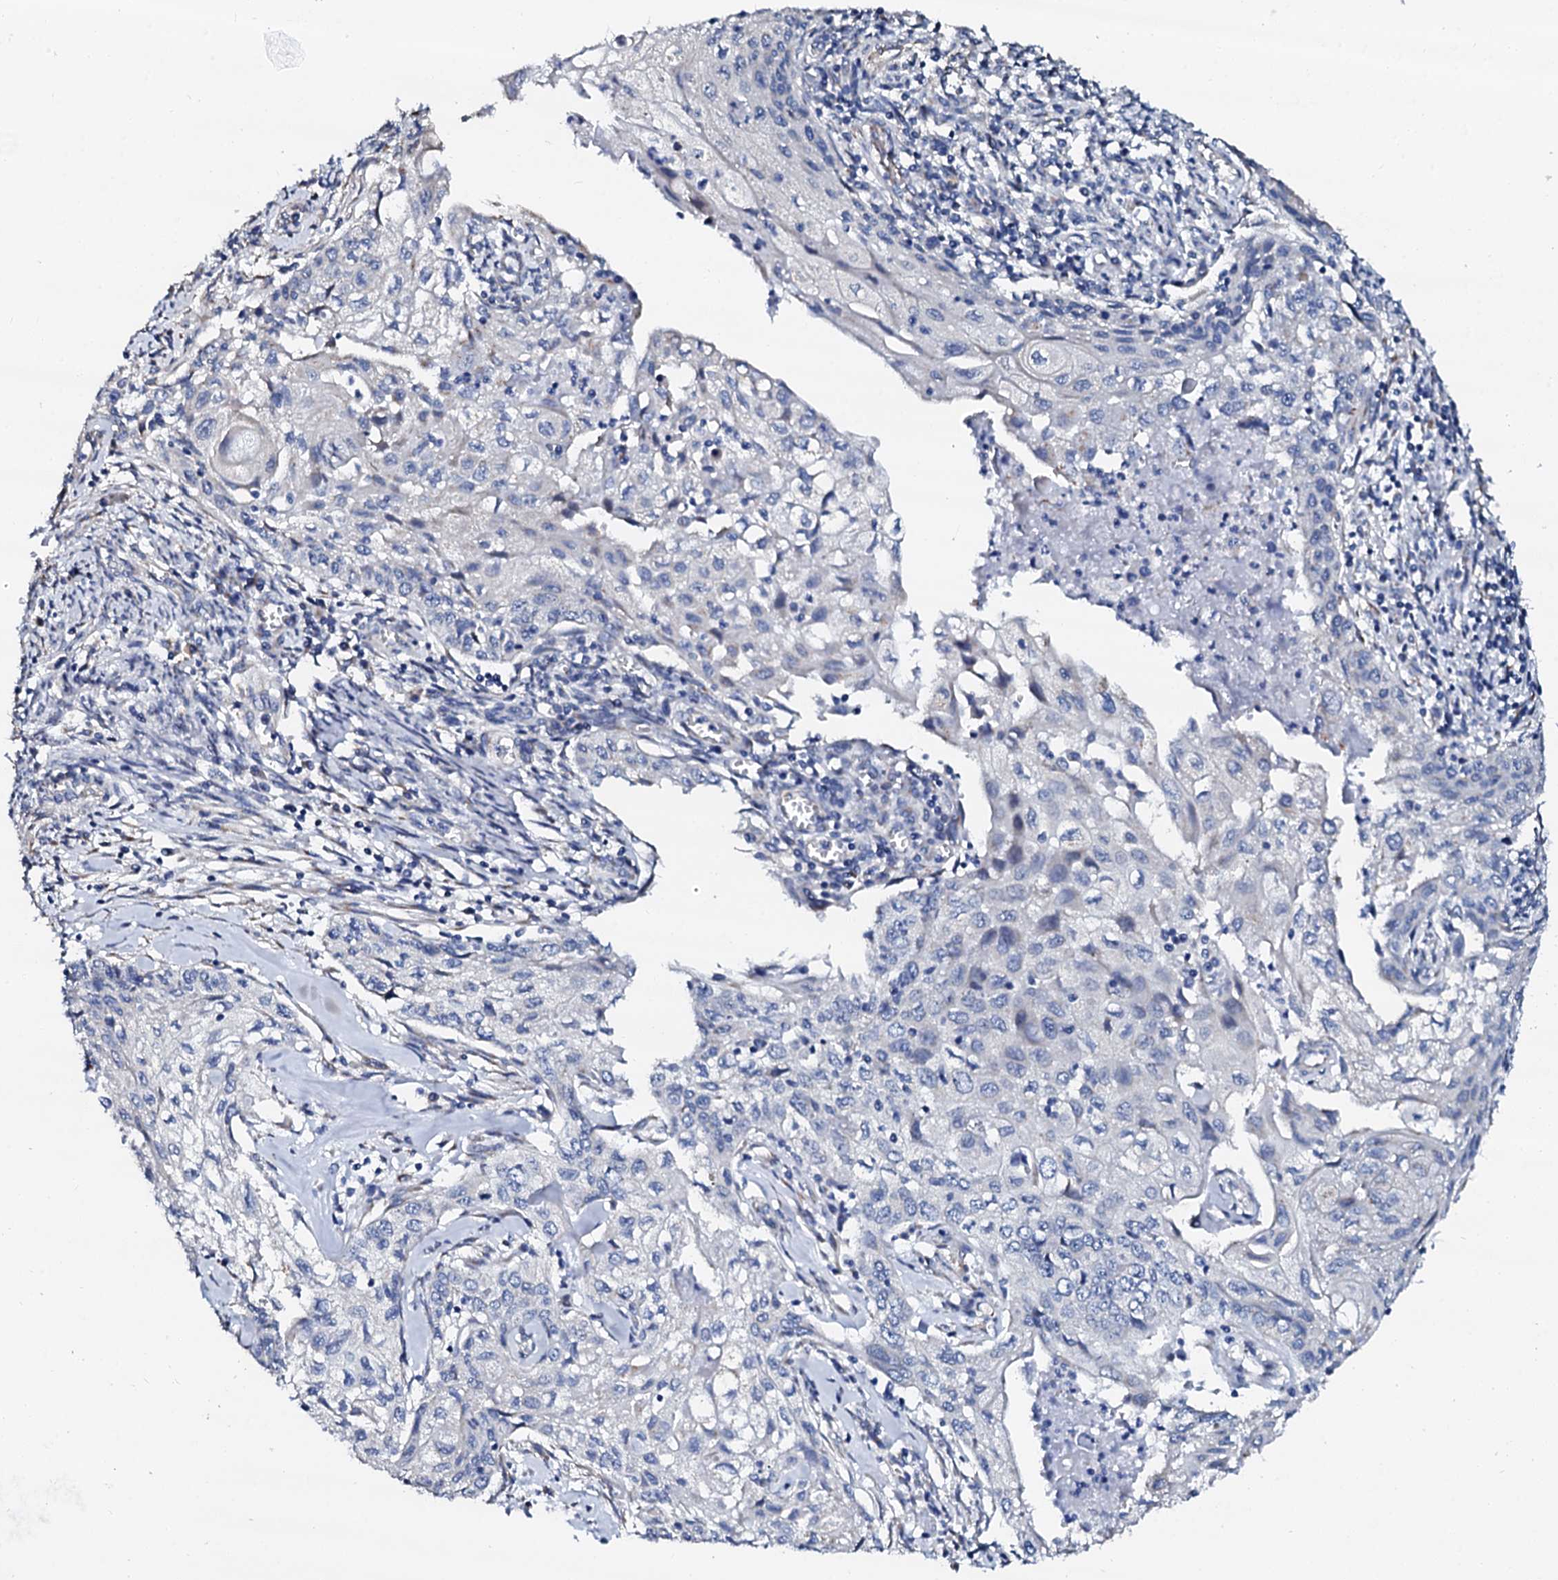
{"staining": {"intensity": "negative", "quantity": "none", "location": "none"}, "tissue": "cervical cancer", "cell_type": "Tumor cells", "image_type": "cancer", "snomed": [{"axis": "morphology", "description": "Squamous cell carcinoma, NOS"}, {"axis": "topography", "description": "Cervix"}], "caption": "Human cervical cancer stained for a protein using immunohistochemistry (IHC) displays no expression in tumor cells.", "gene": "AKAP3", "patient": {"sex": "female", "age": 67}}